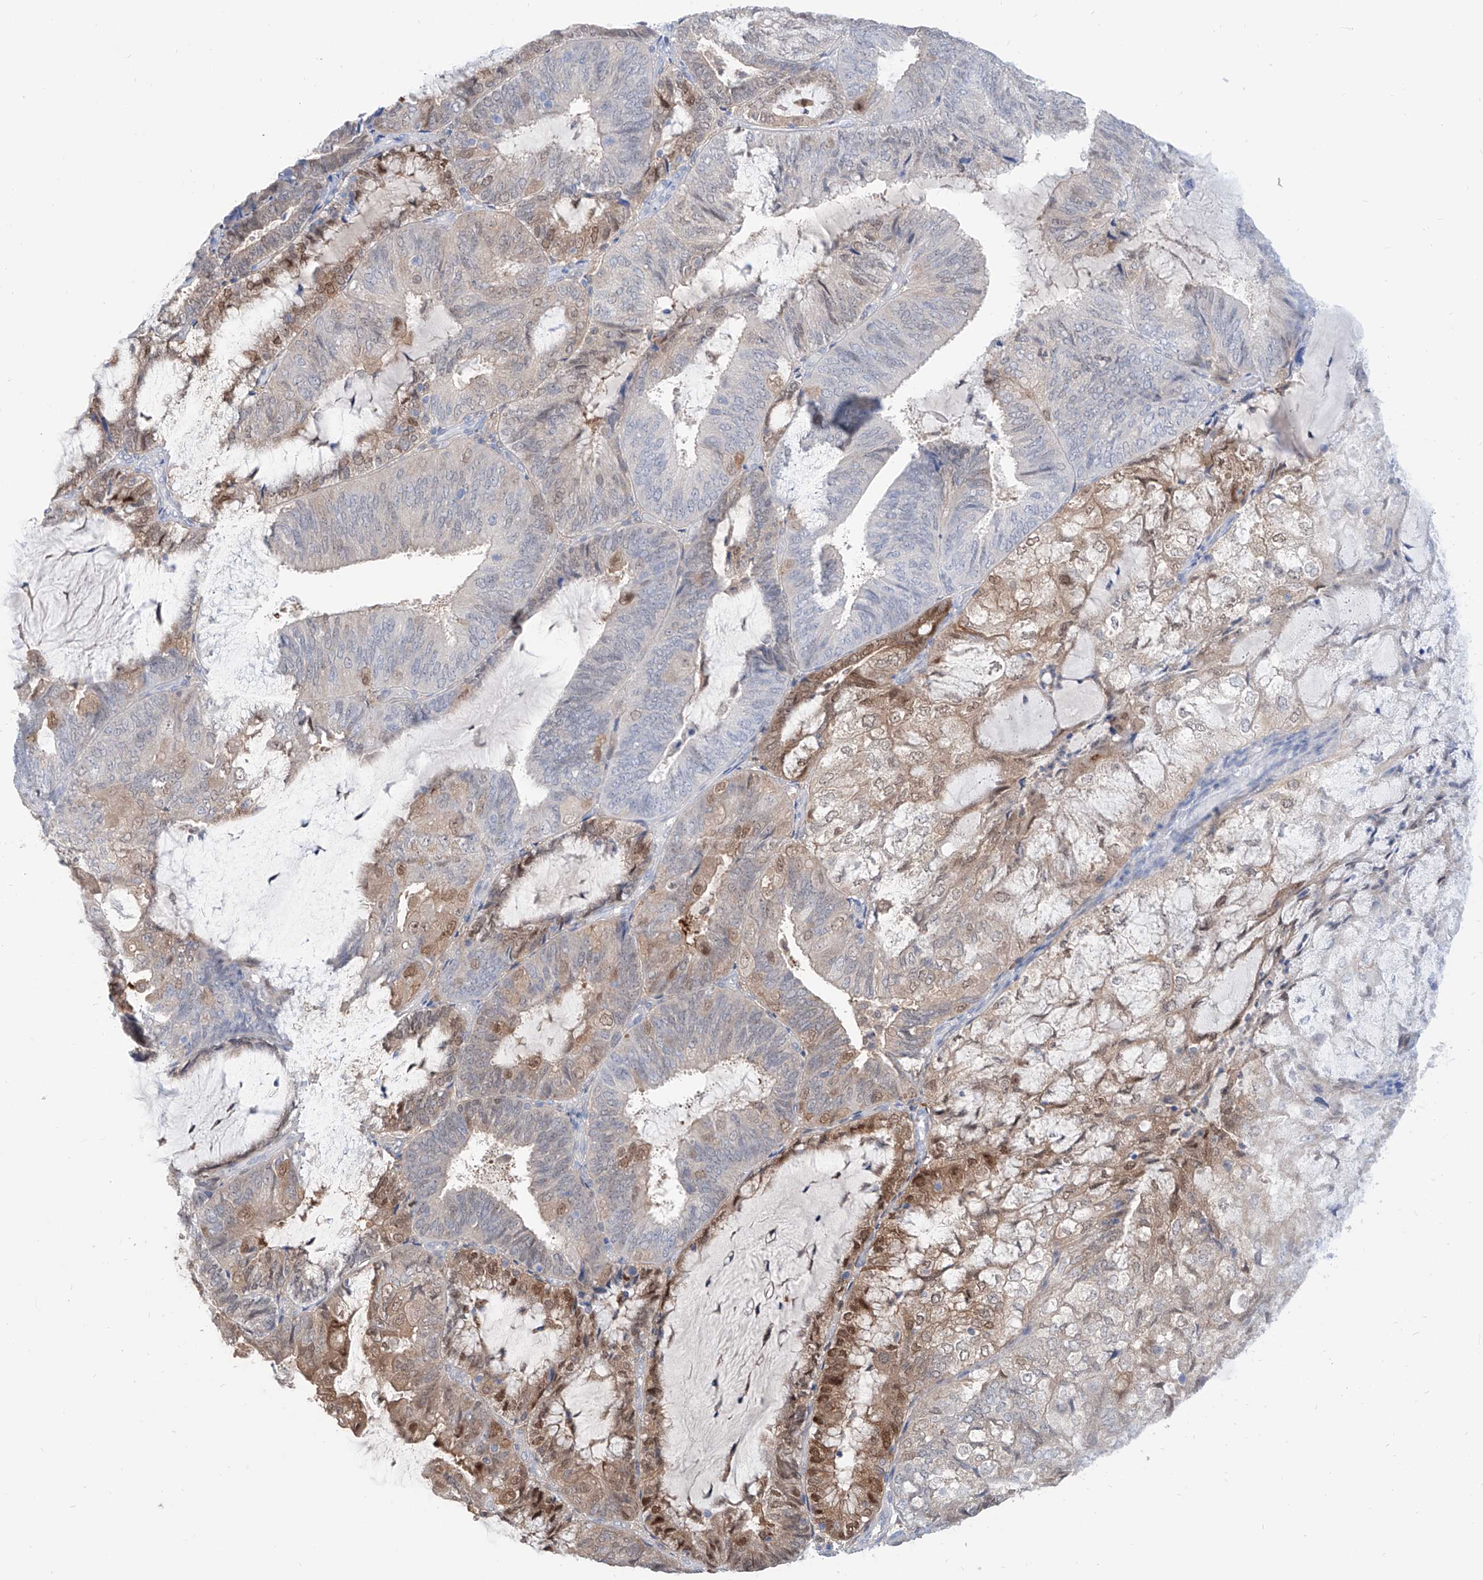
{"staining": {"intensity": "moderate", "quantity": "25%-75%", "location": "cytoplasmic/membranous,nuclear"}, "tissue": "endometrial cancer", "cell_type": "Tumor cells", "image_type": "cancer", "snomed": [{"axis": "morphology", "description": "Adenocarcinoma, NOS"}, {"axis": "topography", "description": "Endometrium"}], "caption": "Human adenocarcinoma (endometrial) stained with a brown dye reveals moderate cytoplasmic/membranous and nuclear positive staining in about 25%-75% of tumor cells.", "gene": "PDXK", "patient": {"sex": "female", "age": 81}}